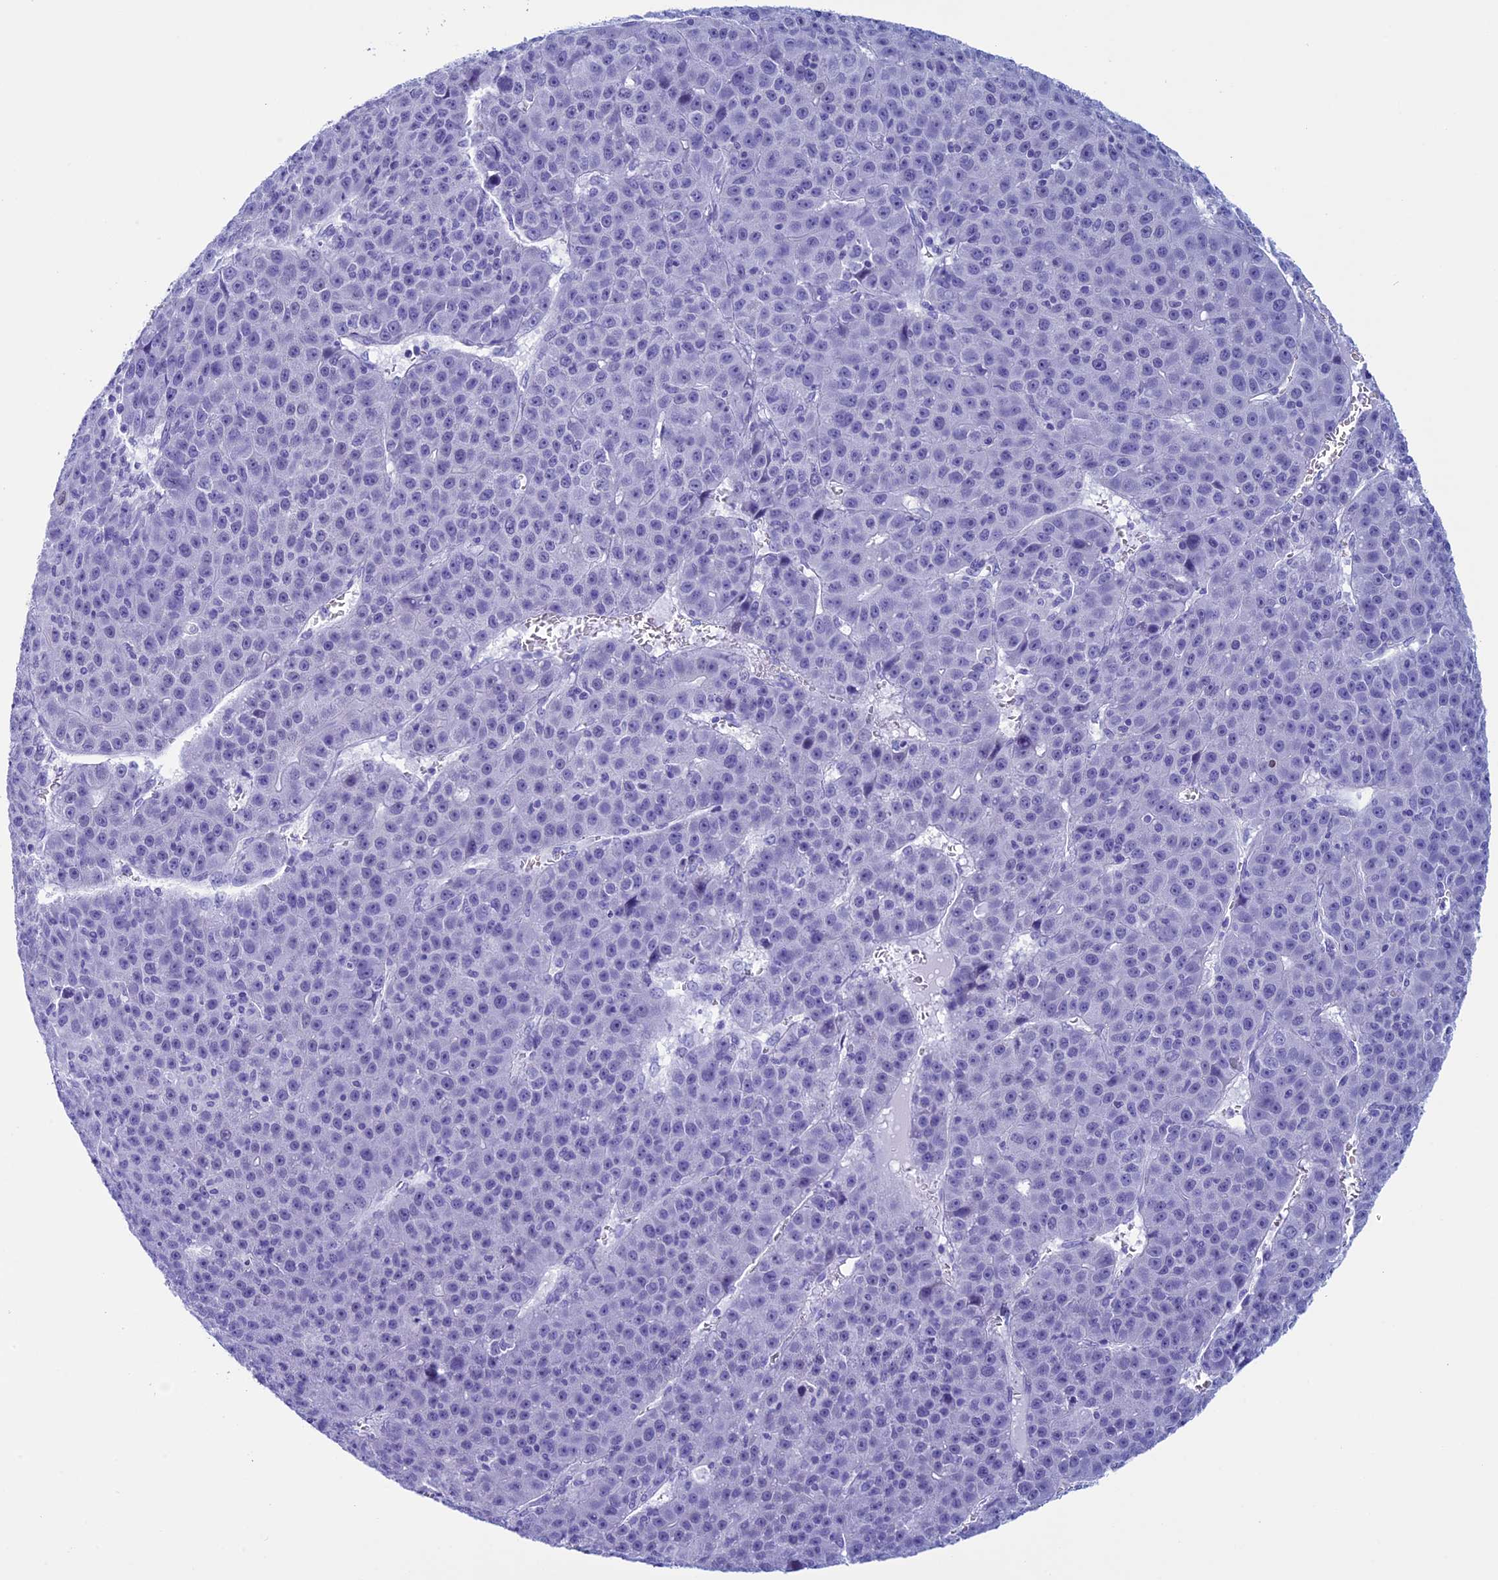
{"staining": {"intensity": "negative", "quantity": "none", "location": "none"}, "tissue": "liver cancer", "cell_type": "Tumor cells", "image_type": "cancer", "snomed": [{"axis": "morphology", "description": "Carcinoma, Hepatocellular, NOS"}, {"axis": "topography", "description": "Liver"}], "caption": "Liver cancer (hepatocellular carcinoma) was stained to show a protein in brown. There is no significant positivity in tumor cells.", "gene": "FAM169A", "patient": {"sex": "female", "age": 53}}